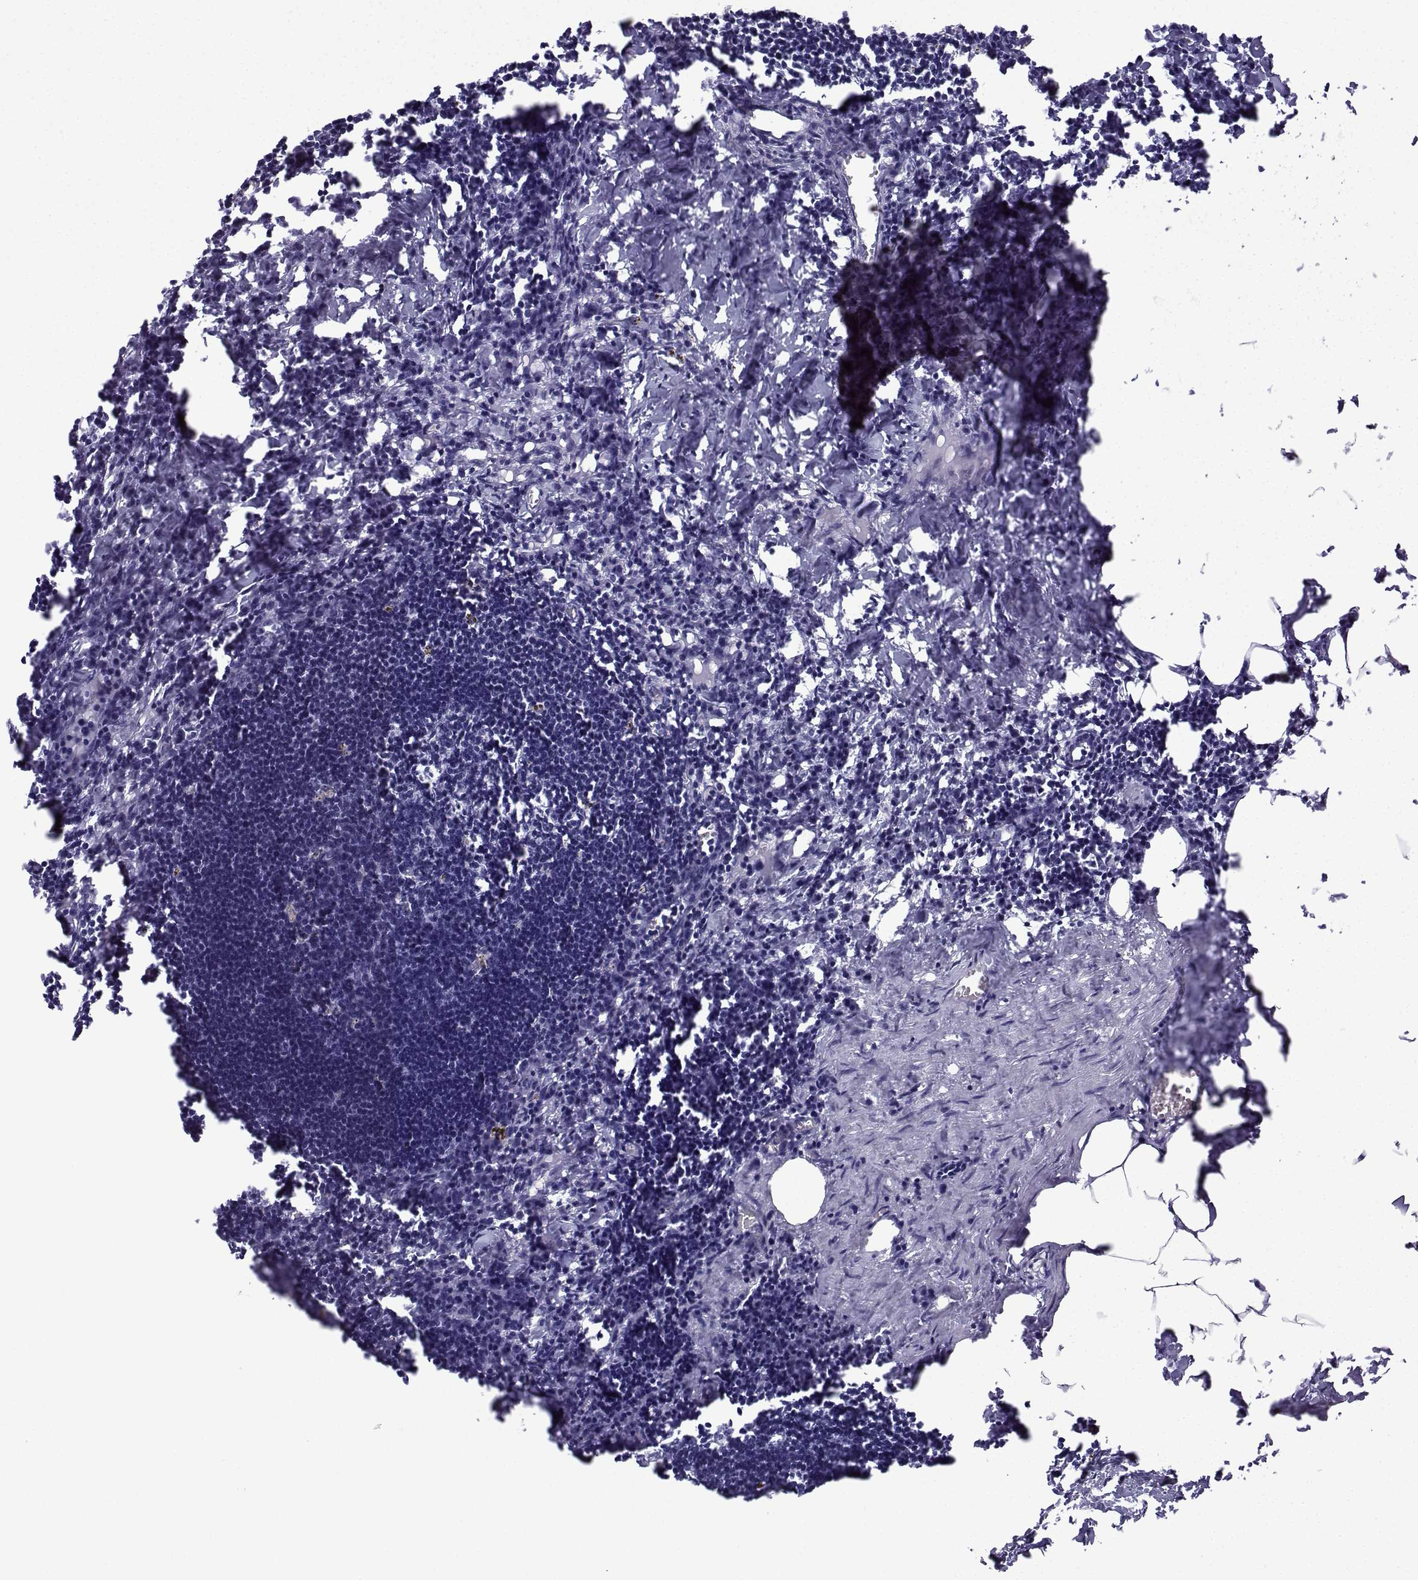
{"staining": {"intensity": "negative", "quantity": "none", "location": "none"}, "tissue": "lymph node", "cell_type": "Germinal center cells", "image_type": "normal", "snomed": [{"axis": "morphology", "description": "Normal tissue, NOS"}, {"axis": "topography", "description": "Lymph node"}], "caption": "This is an IHC micrograph of benign human lymph node. There is no staining in germinal center cells.", "gene": "ACRBP", "patient": {"sex": "male", "age": 55}}